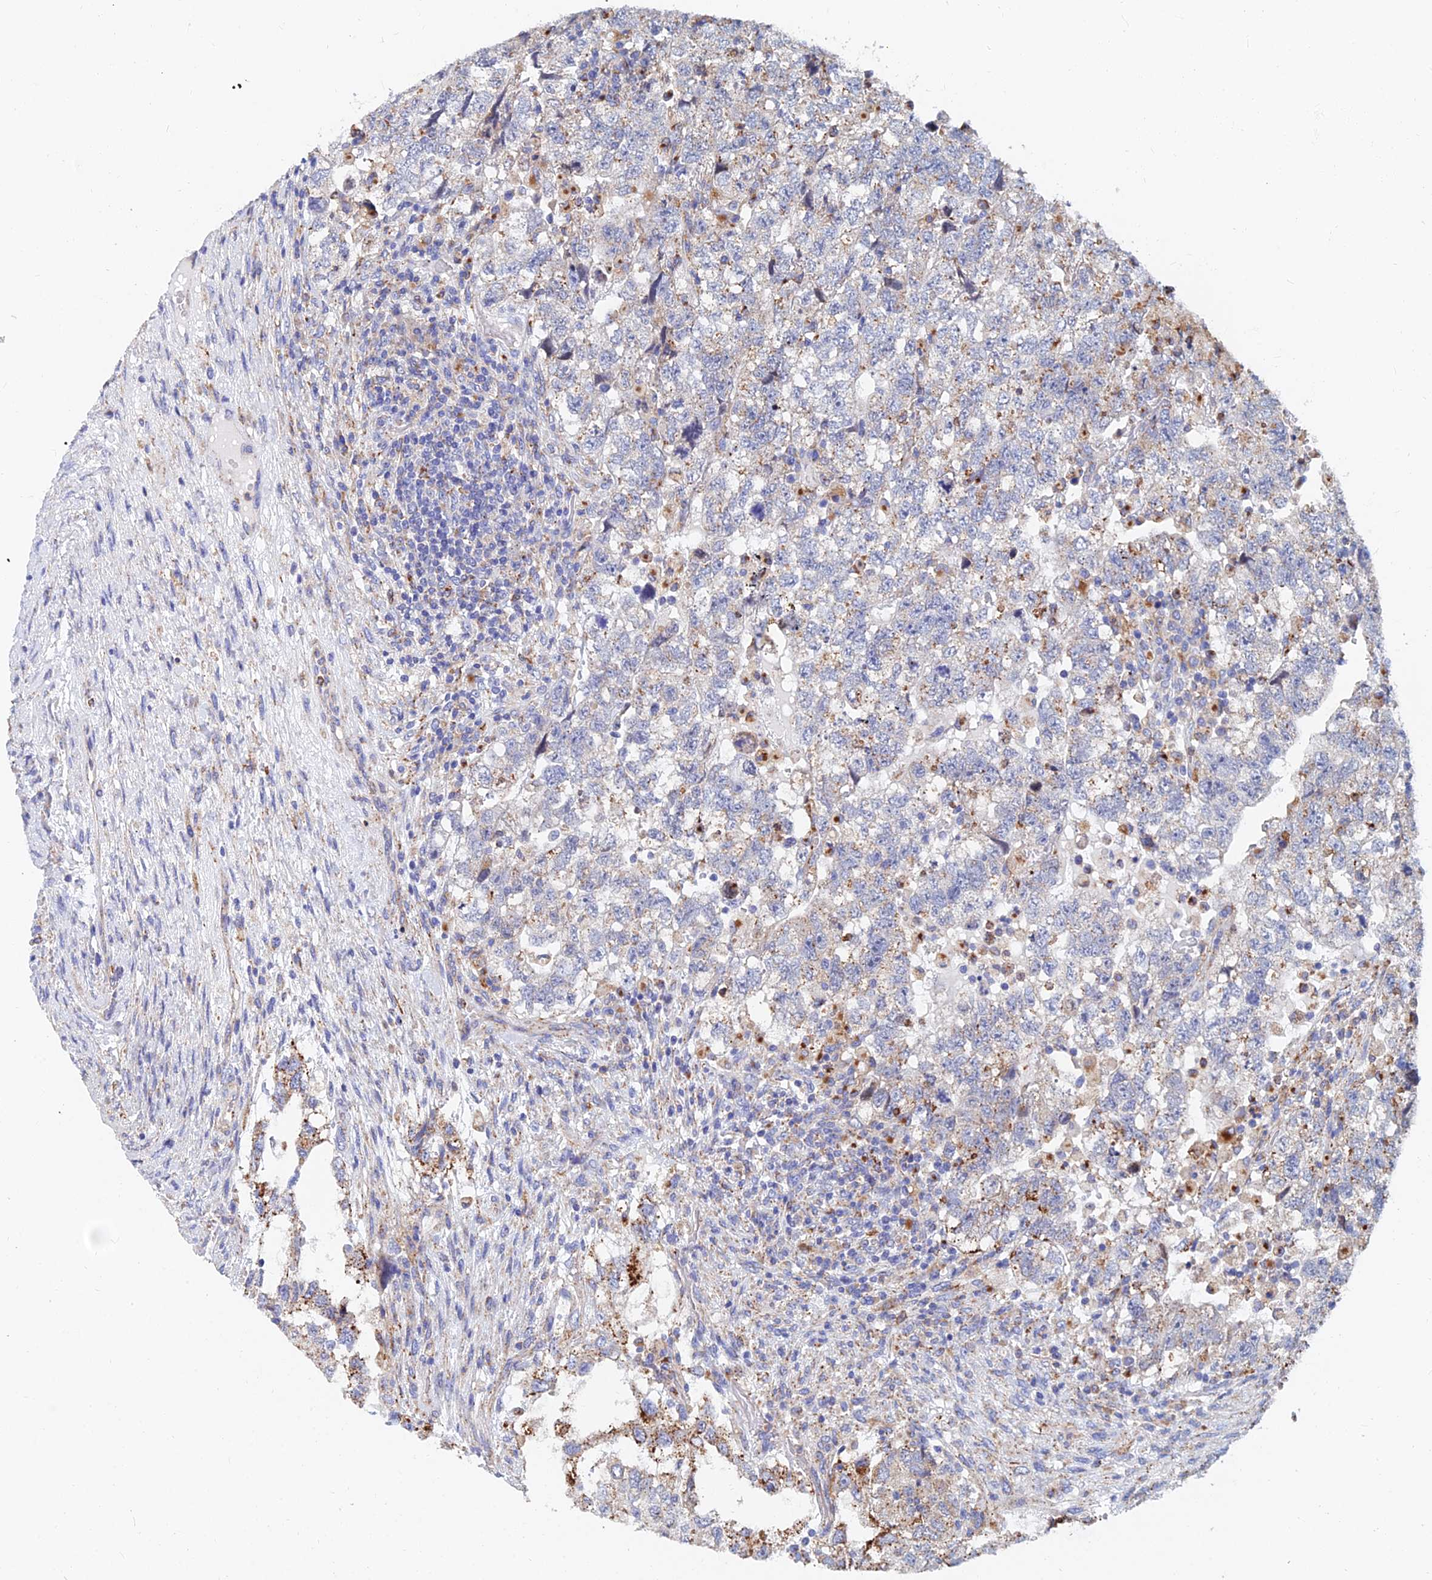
{"staining": {"intensity": "moderate", "quantity": "25%-75%", "location": "cytoplasmic/membranous"}, "tissue": "testis cancer", "cell_type": "Tumor cells", "image_type": "cancer", "snomed": [{"axis": "morphology", "description": "Normal tissue, NOS"}, {"axis": "morphology", "description": "Carcinoma, Embryonal, NOS"}, {"axis": "topography", "description": "Testis"}], "caption": "Immunohistochemistry (IHC) staining of testis embryonal carcinoma, which displays medium levels of moderate cytoplasmic/membranous positivity in approximately 25%-75% of tumor cells indicating moderate cytoplasmic/membranous protein expression. The staining was performed using DAB (3,3'-diaminobenzidine) (brown) for protein detection and nuclei were counterstained in hematoxylin (blue).", "gene": "SPNS1", "patient": {"sex": "male", "age": 36}}